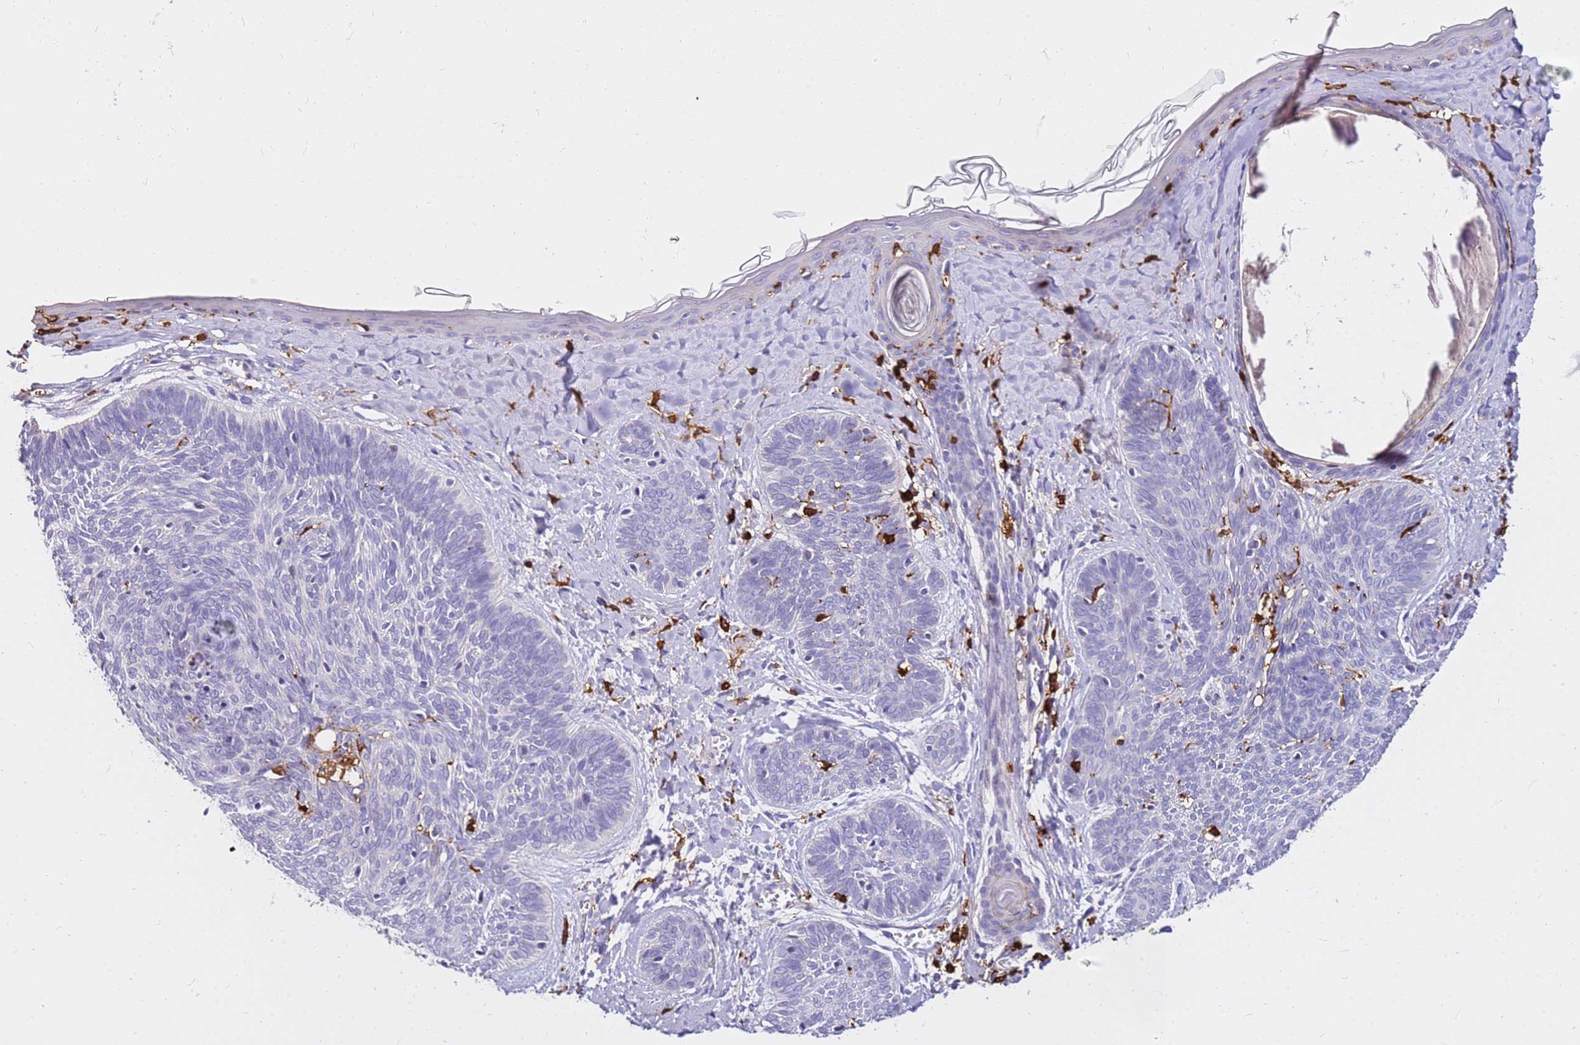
{"staining": {"intensity": "negative", "quantity": "none", "location": "none"}, "tissue": "skin cancer", "cell_type": "Tumor cells", "image_type": "cancer", "snomed": [{"axis": "morphology", "description": "Basal cell carcinoma"}, {"axis": "topography", "description": "Skin"}], "caption": "Histopathology image shows no significant protein expression in tumor cells of skin cancer.", "gene": "CORO1A", "patient": {"sex": "female", "age": 81}}